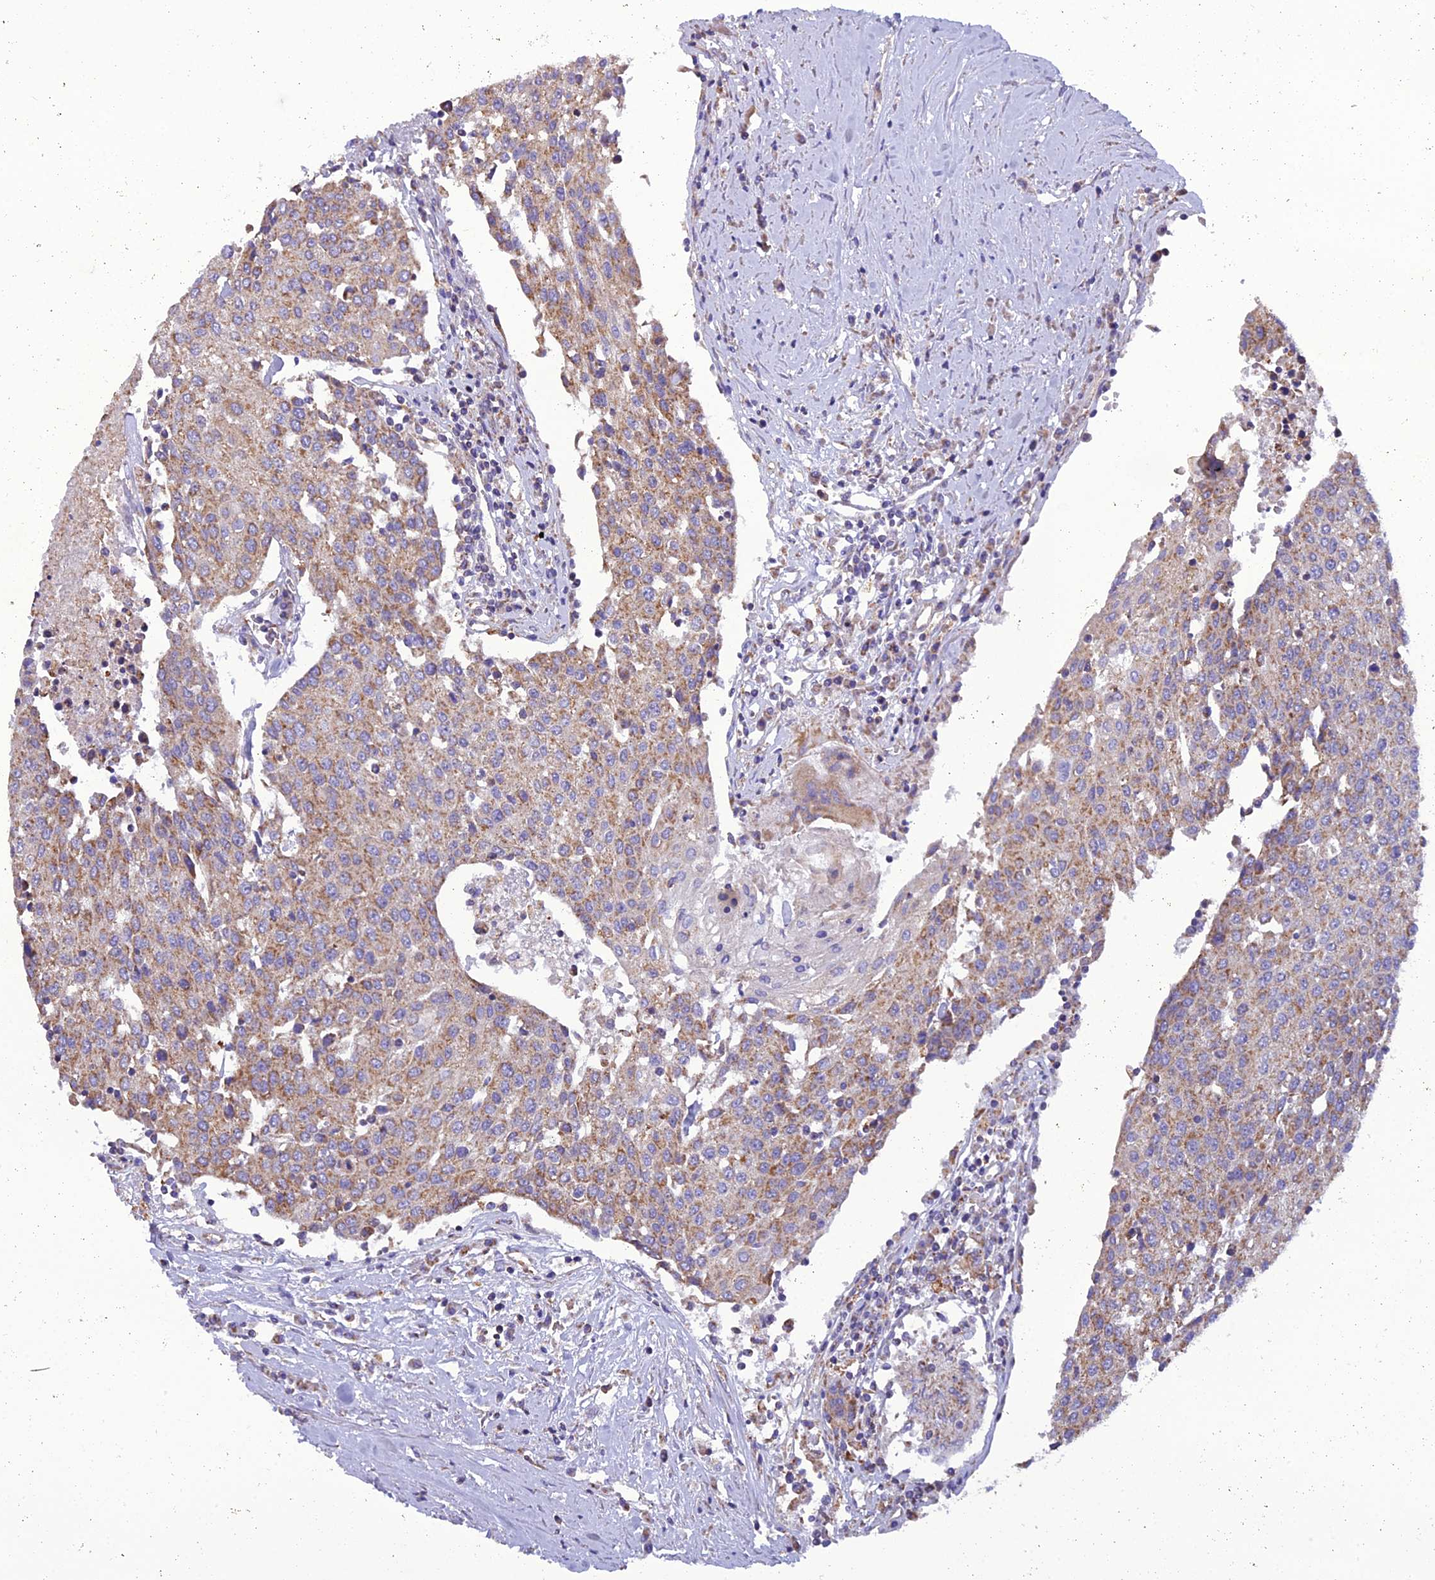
{"staining": {"intensity": "moderate", "quantity": ">75%", "location": "cytoplasmic/membranous"}, "tissue": "urothelial cancer", "cell_type": "Tumor cells", "image_type": "cancer", "snomed": [{"axis": "morphology", "description": "Urothelial carcinoma, High grade"}, {"axis": "topography", "description": "Urinary bladder"}], "caption": "Urothelial cancer was stained to show a protein in brown. There is medium levels of moderate cytoplasmic/membranous expression in approximately >75% of tumor cells. Nuclei are stained in blue.", "gene": "GPD1", "patient": {"sex": "female", "age": 85}}